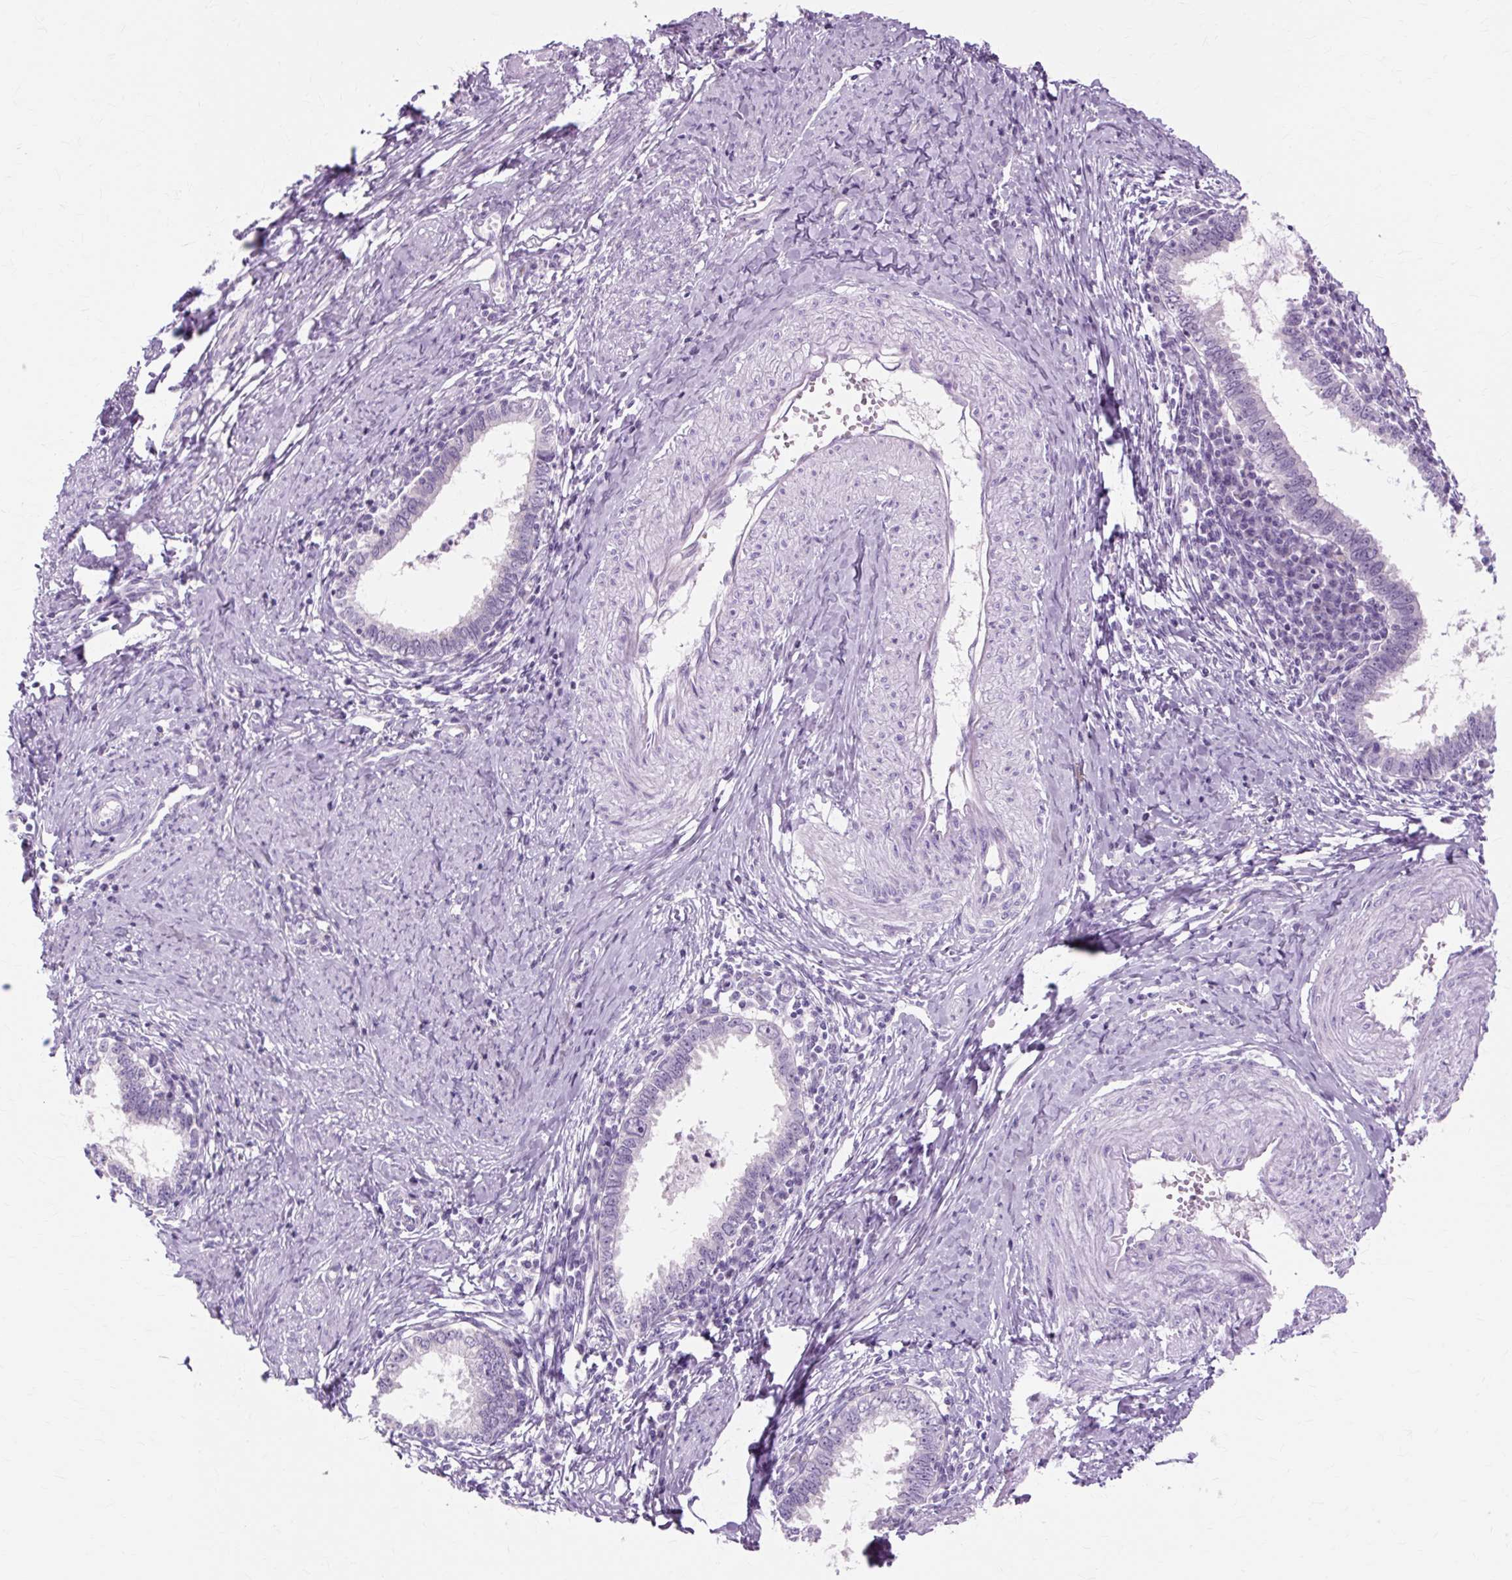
{"staining": {"intensity": "negative", "quantity": "none", "location": "none"}, "tissue": "cervical cancer", "cell_type": "Tumor cells", "image_type": "cancer", "snomed": [{"axis": "morphology", "description": "Adenocarcinoma, NOS"}, {"axis": "topography", "description": "Cervix"}], "caption": "Photomicrograph shows no protein positivity in tumor cells of adenocarcinoma (cervical) tissue. (Immunohistochemistry, brightfield microscopy, high magnification).", "gene": "IRX2", "patient": {"sex": "female", "age": 36}}